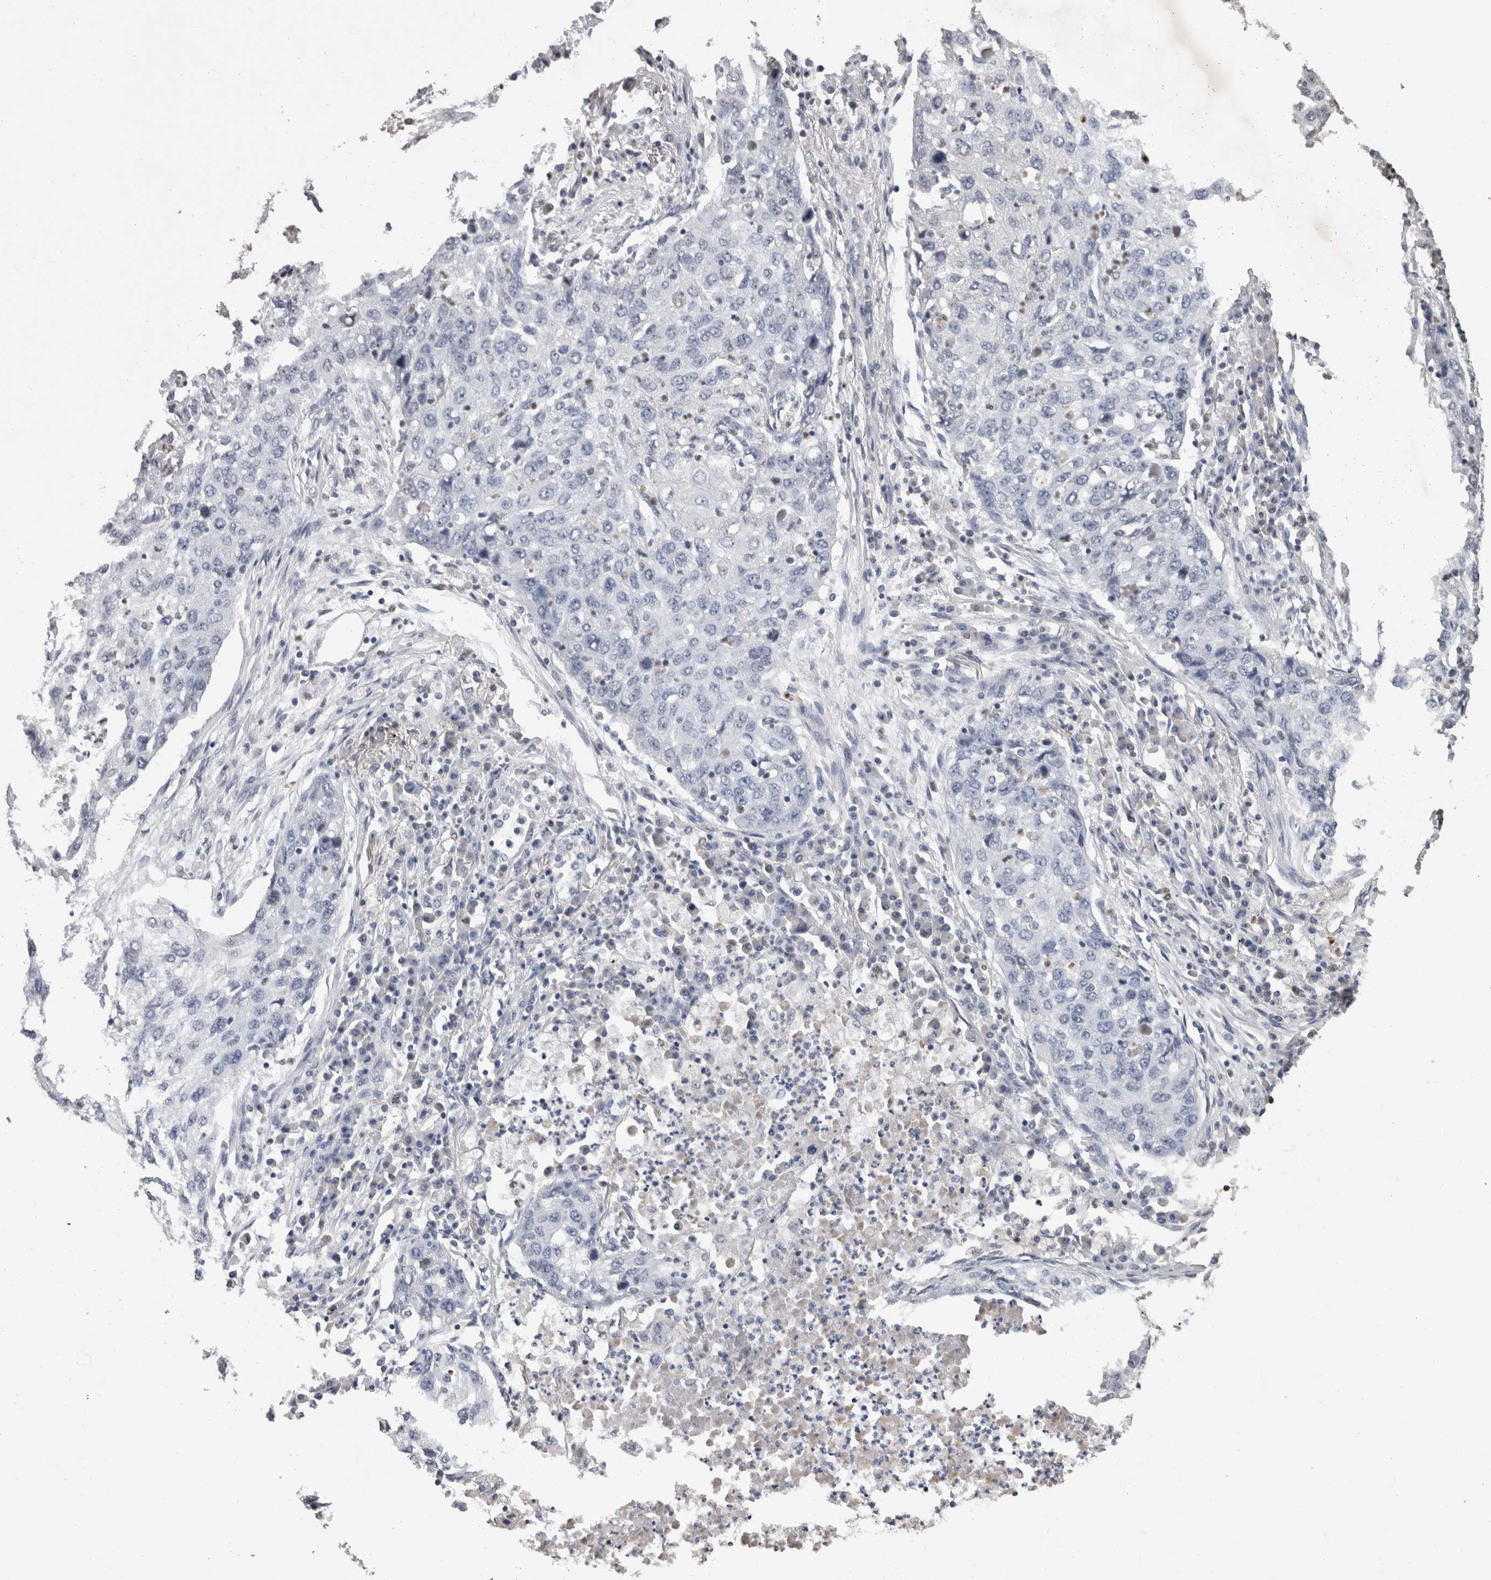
{"staining": {"intensity": "negative", "quantity": "none", "location": "none"}, "tissue": "lung cancer", "cell_type": "Tumor cells", "image_type": "cancer", "snomed": [{"axis": "morphology", "description": "Squamous cell carcinoma, NOS"}, {"axis": "topography", "description": "Lung"}], "caption": "Tumor cells show no significant positivity in lung squamous cell carcinoma.", "gene": "DDX17", "patient": {"sex": "female", "age": 63}}